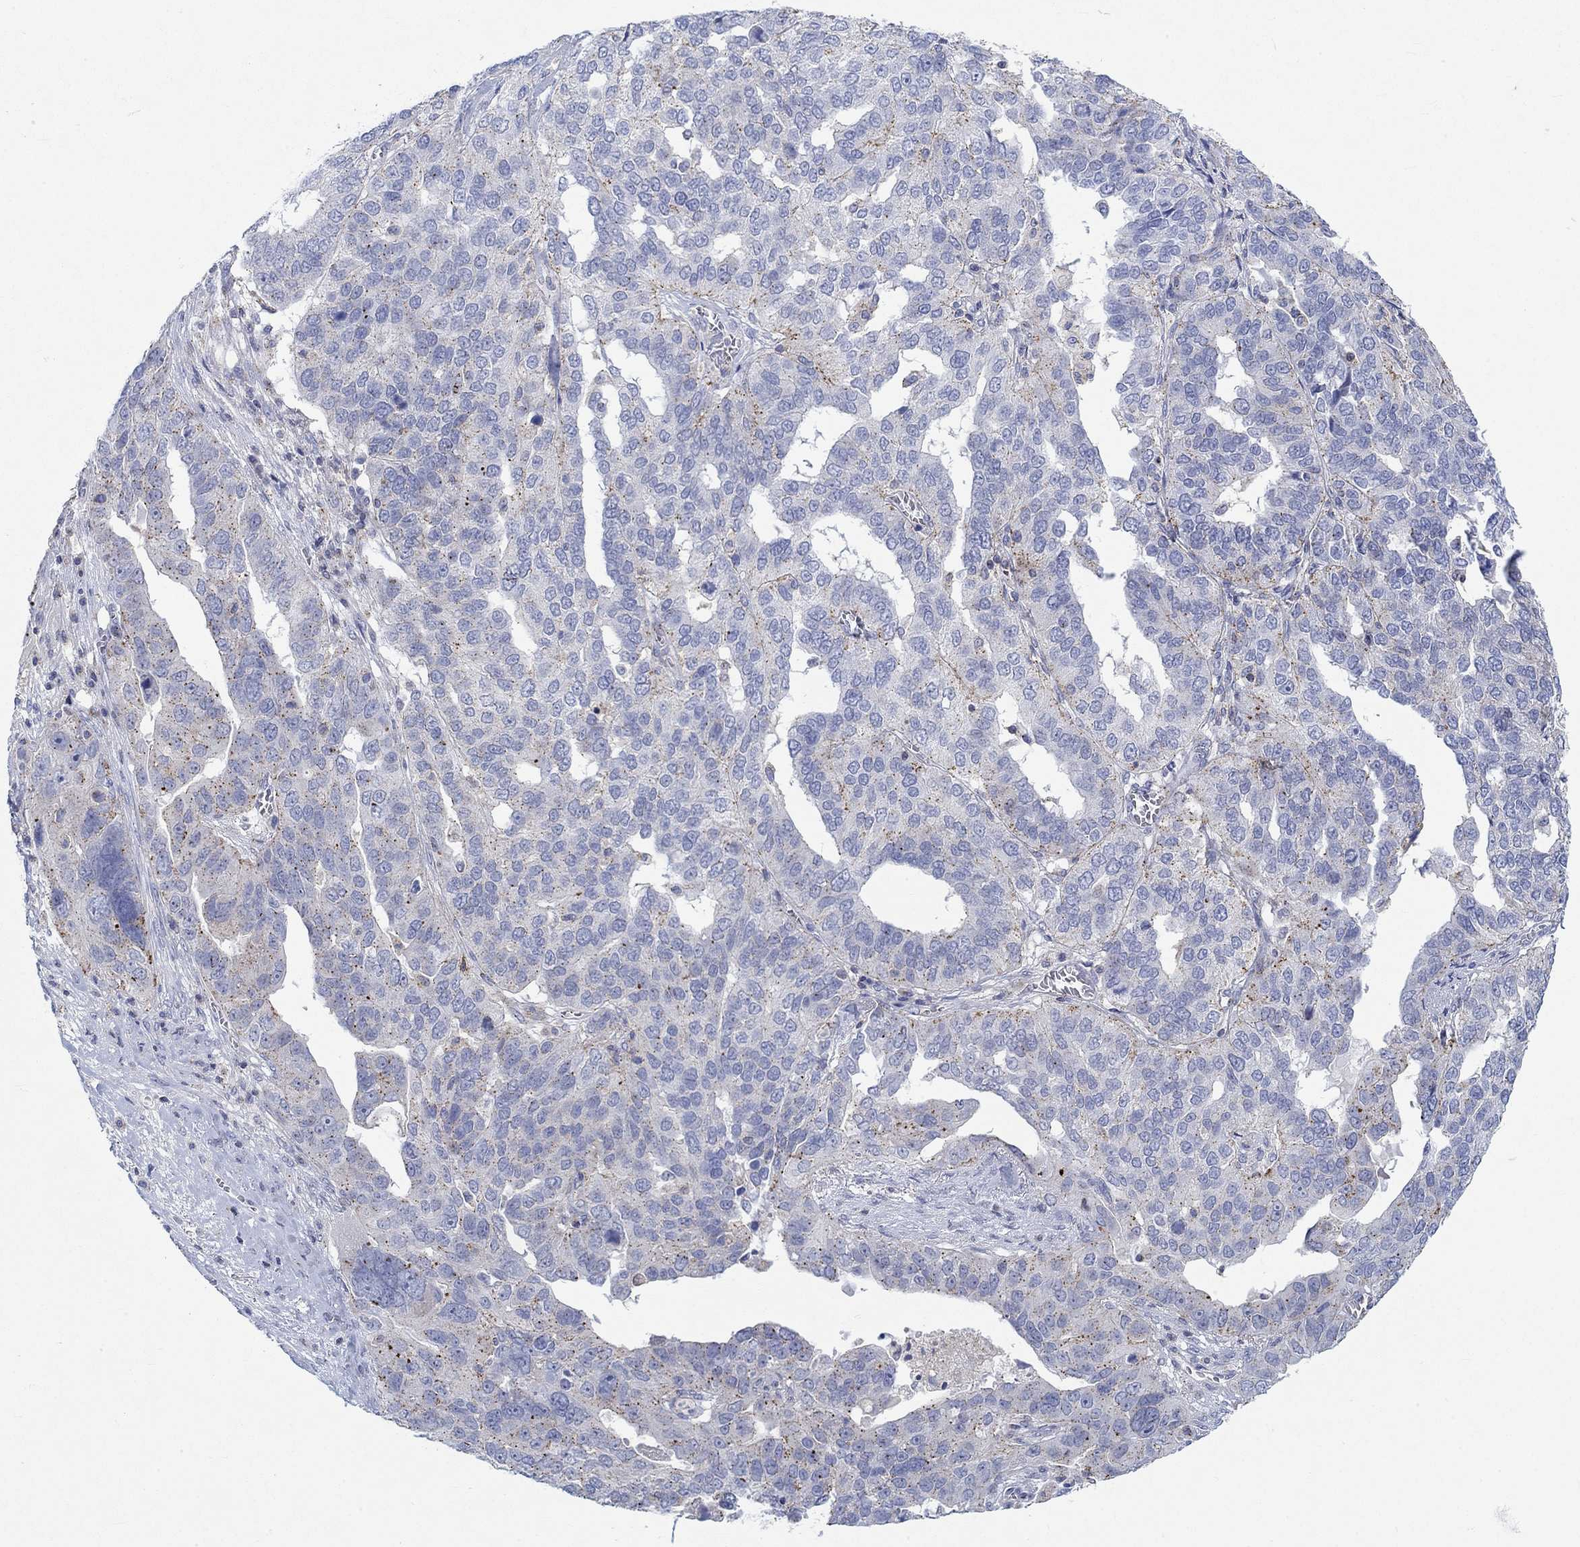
{"staining": {"intensity": "moderate", "quantity": "<25%", "location": "cytoplasmic/membranous"}, "tissue": "ovarian cancer", "cell_type": "Tumor cells", "image_type": "cancer", "snomed": [{"axis": "morphology", "description": "Carcinoma, endometroid"}, {"axis": "topography", "description": "Soft tissue"}, {"axis": "topography", "description": "Ovary"}], "caption": "Immunohistochemistry (IHC) histopathology image of human ovarian cancer (endometroid carcinoma) stained for a protein (brown), which exhibits low levels of moderate cytoplasmic/membranous expression in approximately <25% of tumor cells.", "gene": "NAV3", "patient": {"sex": "female", "age": 52}}